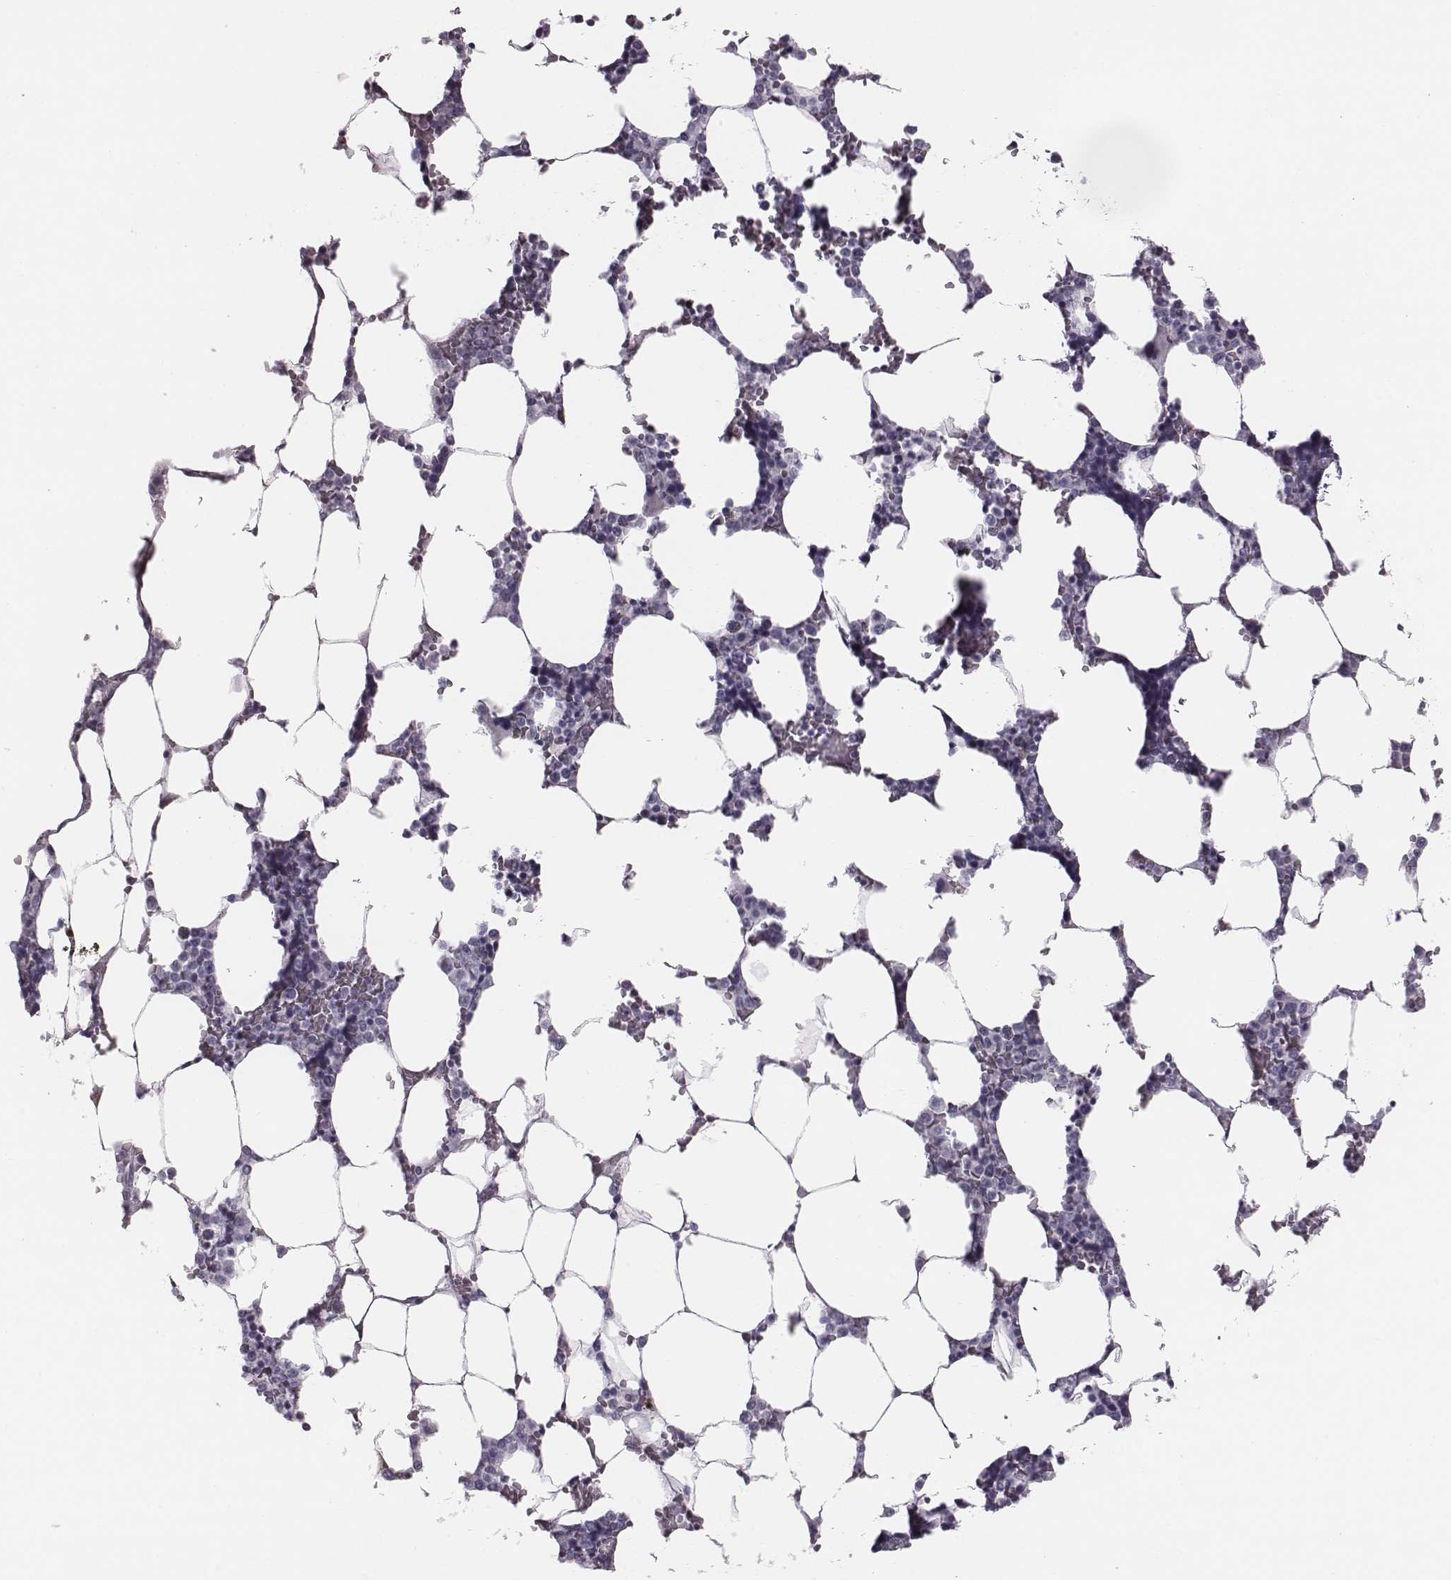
{"staining": {"intensity": "negative", "quantity": "none", "location": "none"}, "tissue": "bone marrow", "cell_type": "Hematopoietic cells", "image_type": "normal", "snomed": [{"axis": "morphology", "description": "Normal tissue, NOS"}, {"axis": "topography", "description": "Bone marrow"}], "caption": "This is an immunohistochemistry (IHC) histopathology image of benign human bone marrow. There is no staining in hematopoietic cells.", "gene": "CRISP1", "patient": {"sex": "female", "age": 52}}